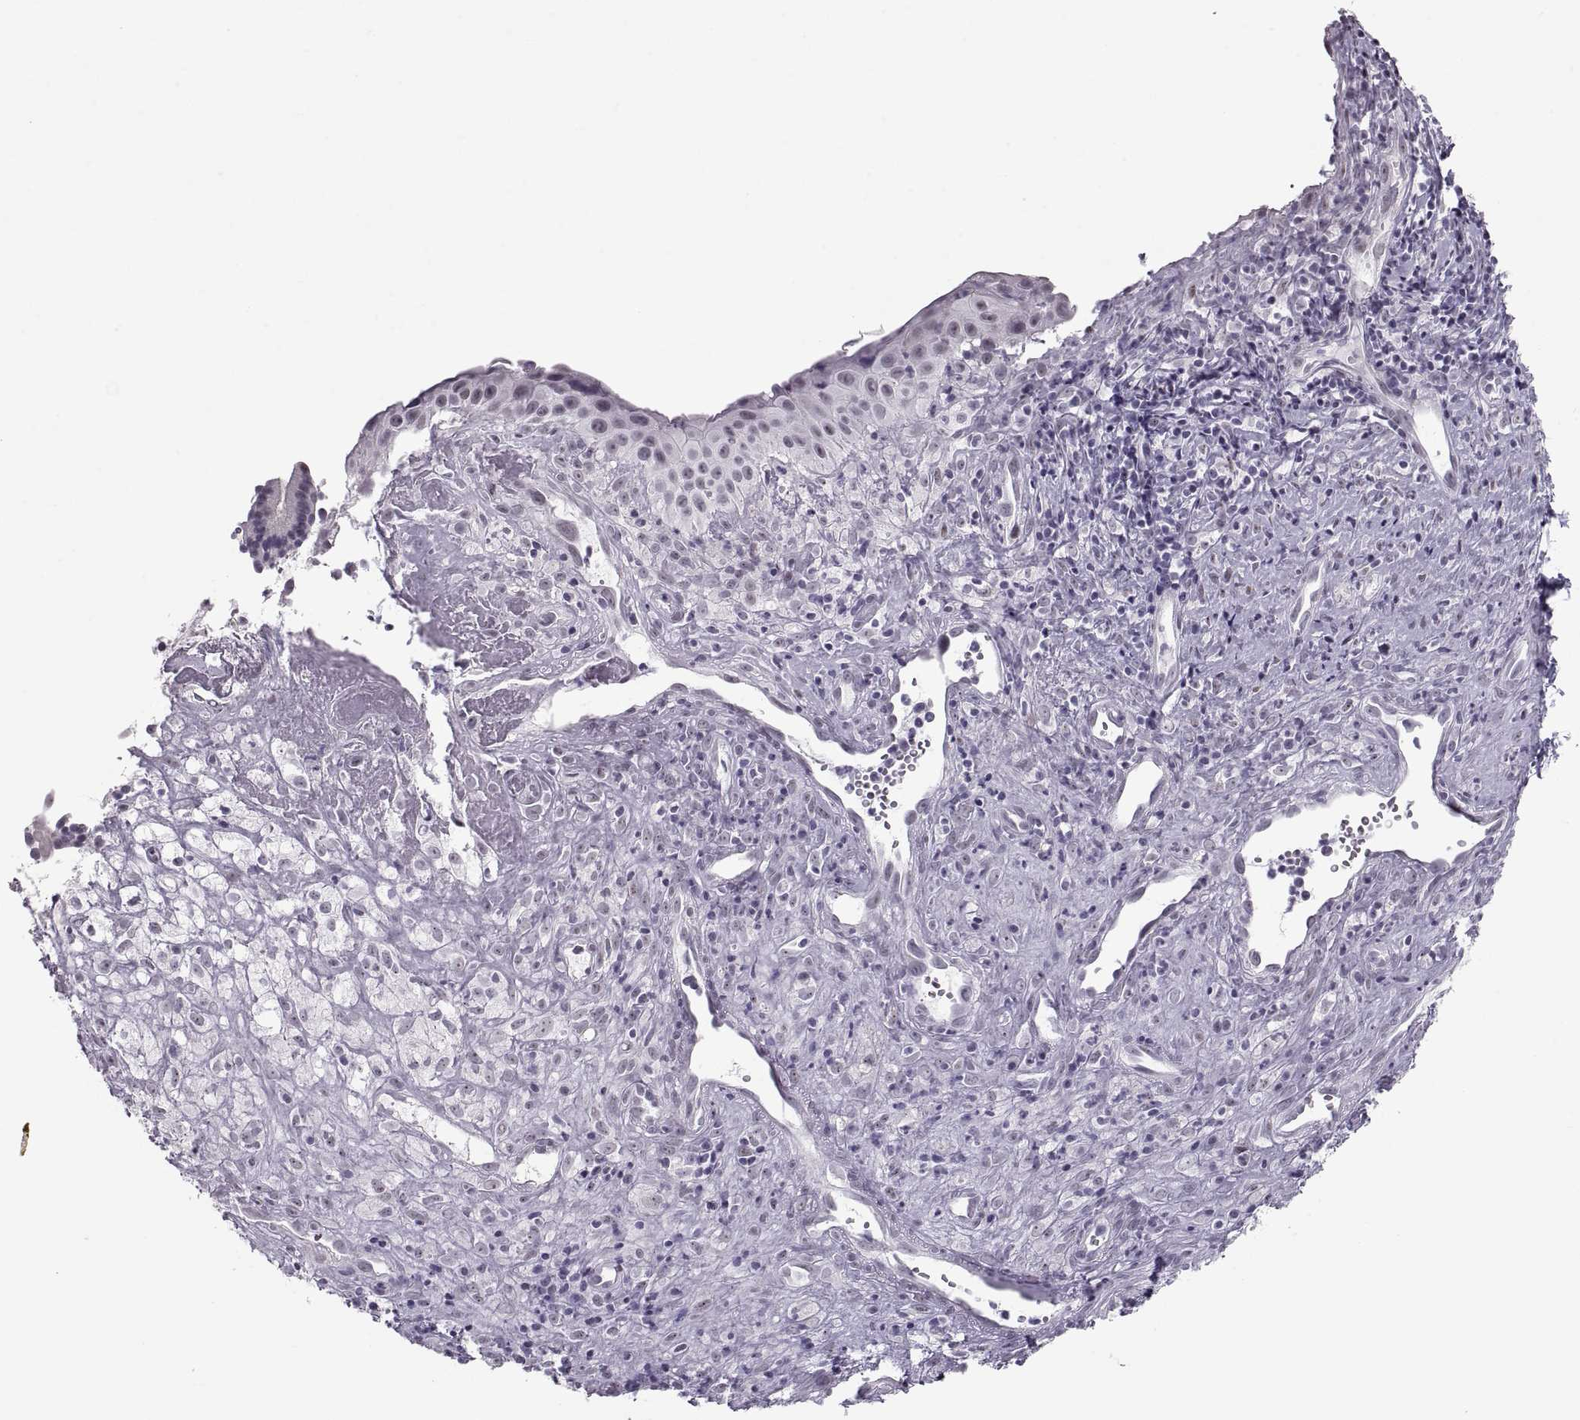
{"staining": {"intensity": "negative", "quantity": "none", "location": "none"}, "tissue": "nasopharynx", "cell_type": "Respiratory epithelial cells", "image_type": "normal", "snomed": [{"axis": "morphology", "description": "Normal tissue, NOS"}, {"axis": "topography", "description": "Nasopharynx"}], "caption": "Immunohistochemical staining of normal nasopharynx demonstrates no significant staining in respiratory epithelial cells.", "gene": "NANOS3", "patient": {"sex": "male", "age": 83}}